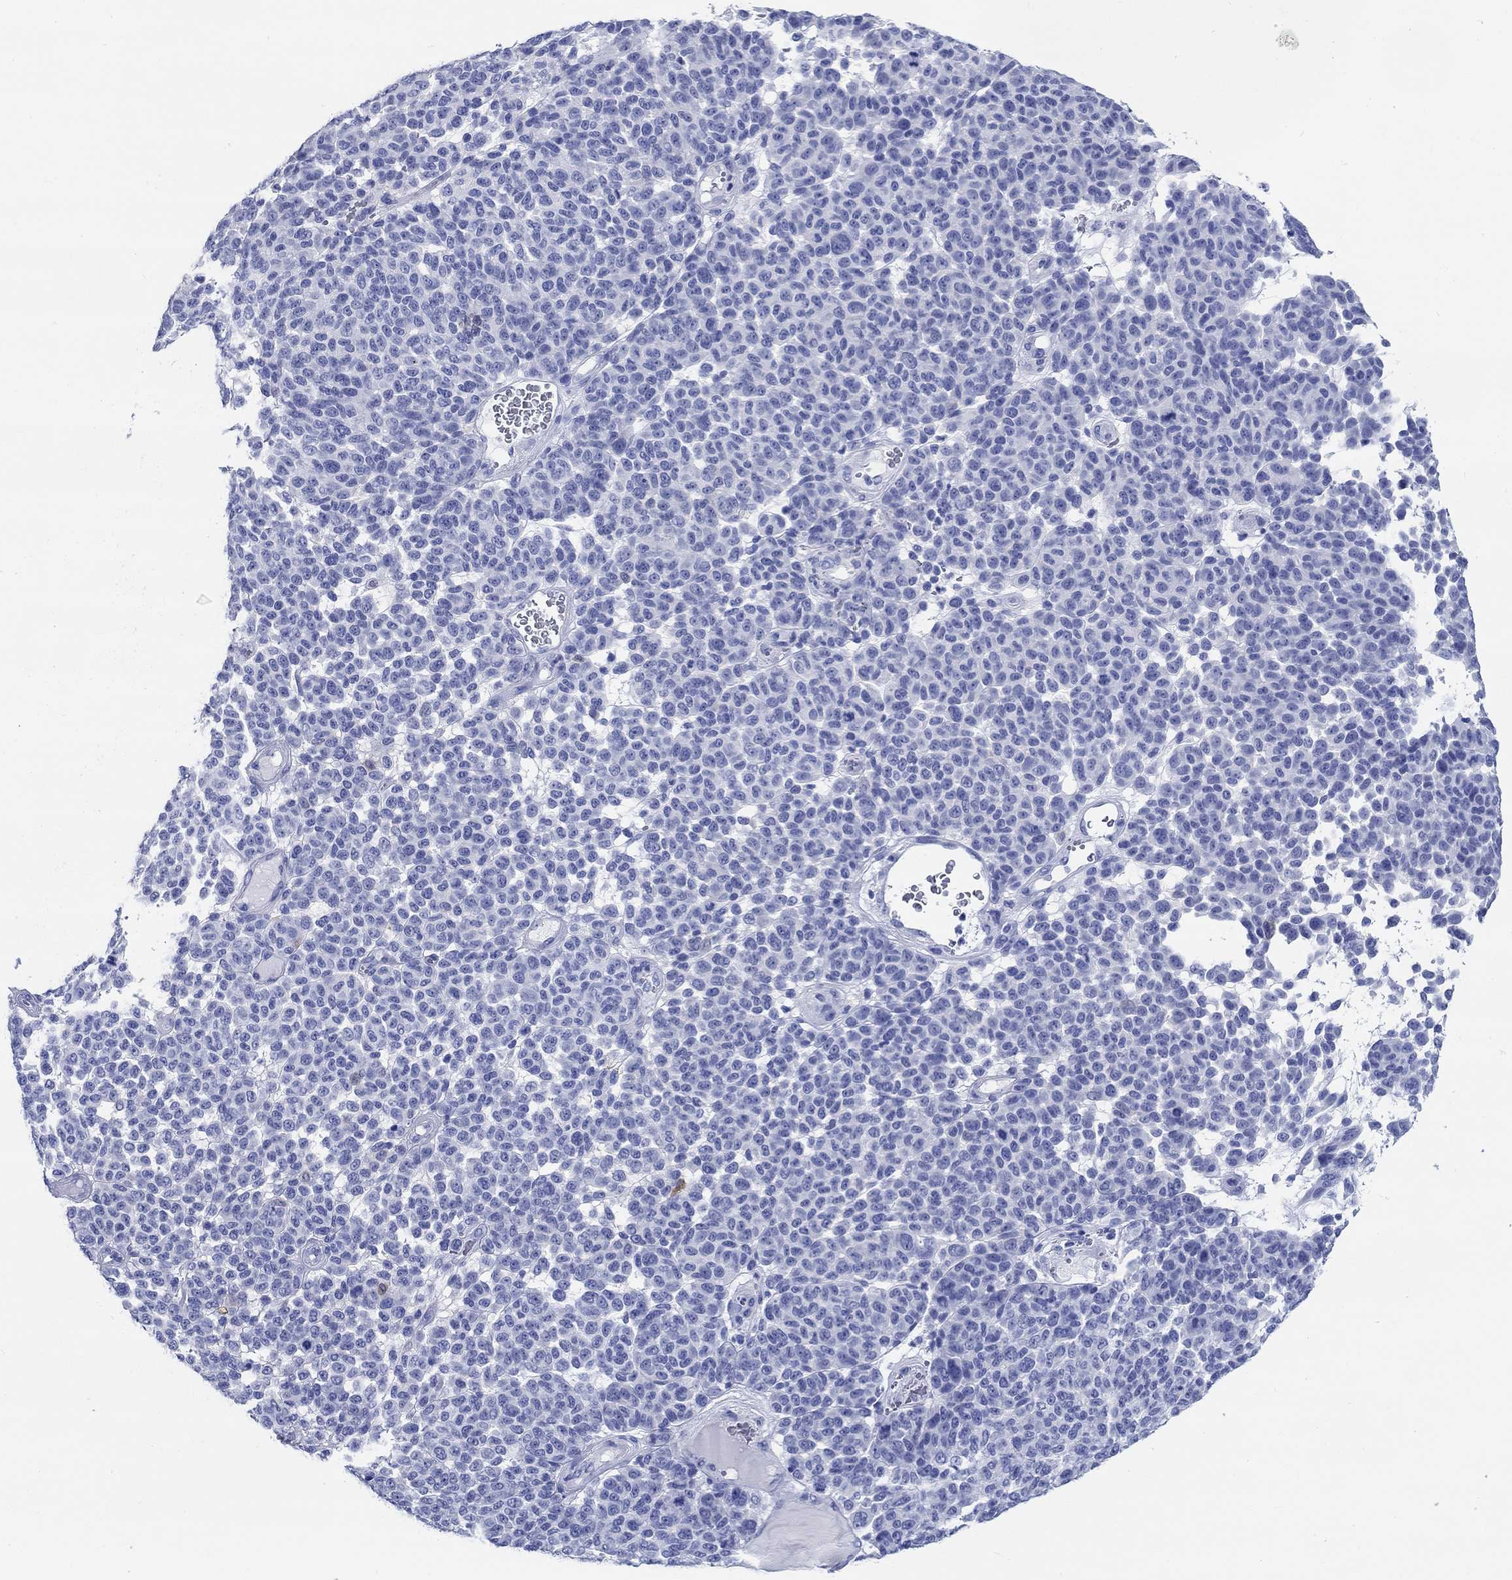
{"staining": {"intensity": "negative", "quantity": "none", "location": "none"}, "tissue": "melanoma", "cell_type": "Tumor cells", "image_type": "cancer", "snomed": [{"axis": "morphology", "description": "Malignant melanoma, NOS"}, {"axis": "topography", "description": "Skin"}], "caption": "There is no significant positivity in tumor cells of melanoma.", "gene": "FBXO2", "patient": {"sex": "male", "age": 59}}